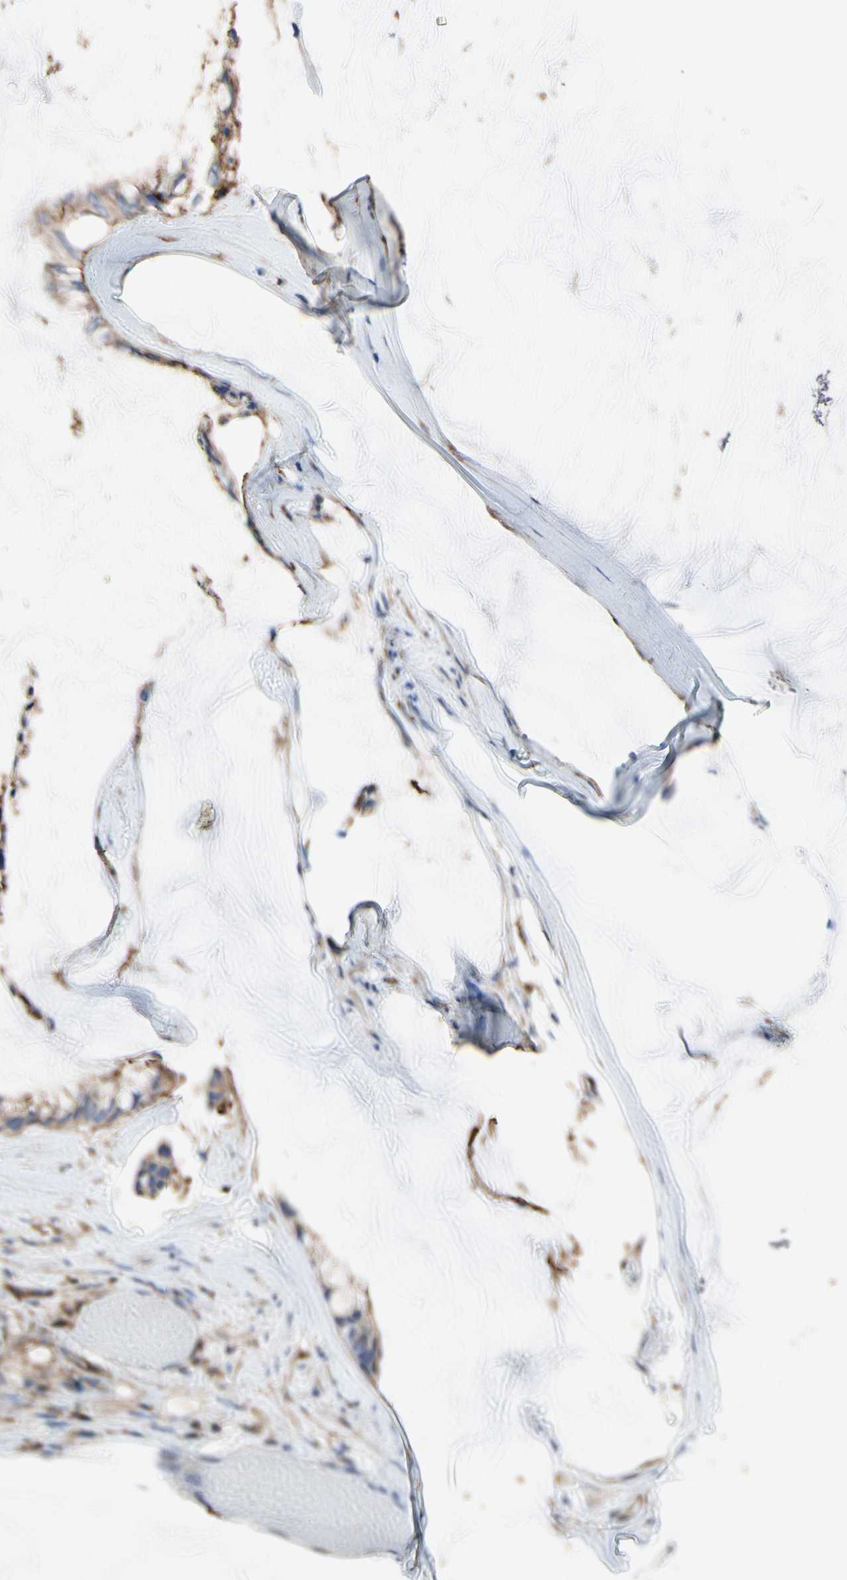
{"staining": {"intensity": "weak", "quantity": ">75%", "location": "cytoplasmic/membranous"}, "tissue": "ovarian cancer", "cell_type": "Tumor cells", "image_type": "cancer", "snomed": [{"axis": "morphology", "description": "Cystadenocarcinoma, mucinous, NOS"}, {"axis": "topography", "description": "Ovary"}], "caption": "Tumor cells show weak cytoplasmic/membranous positivity in about >75% of cells in ovarian cancer (mucinous cystadenocarcinoma). (Stains: DAB in brown, nuclei in blue, Microscopy: brightfield microscopy at high magnification).", "gene": "ANXA6", "patient": {"sex": "female", "age": 39}}